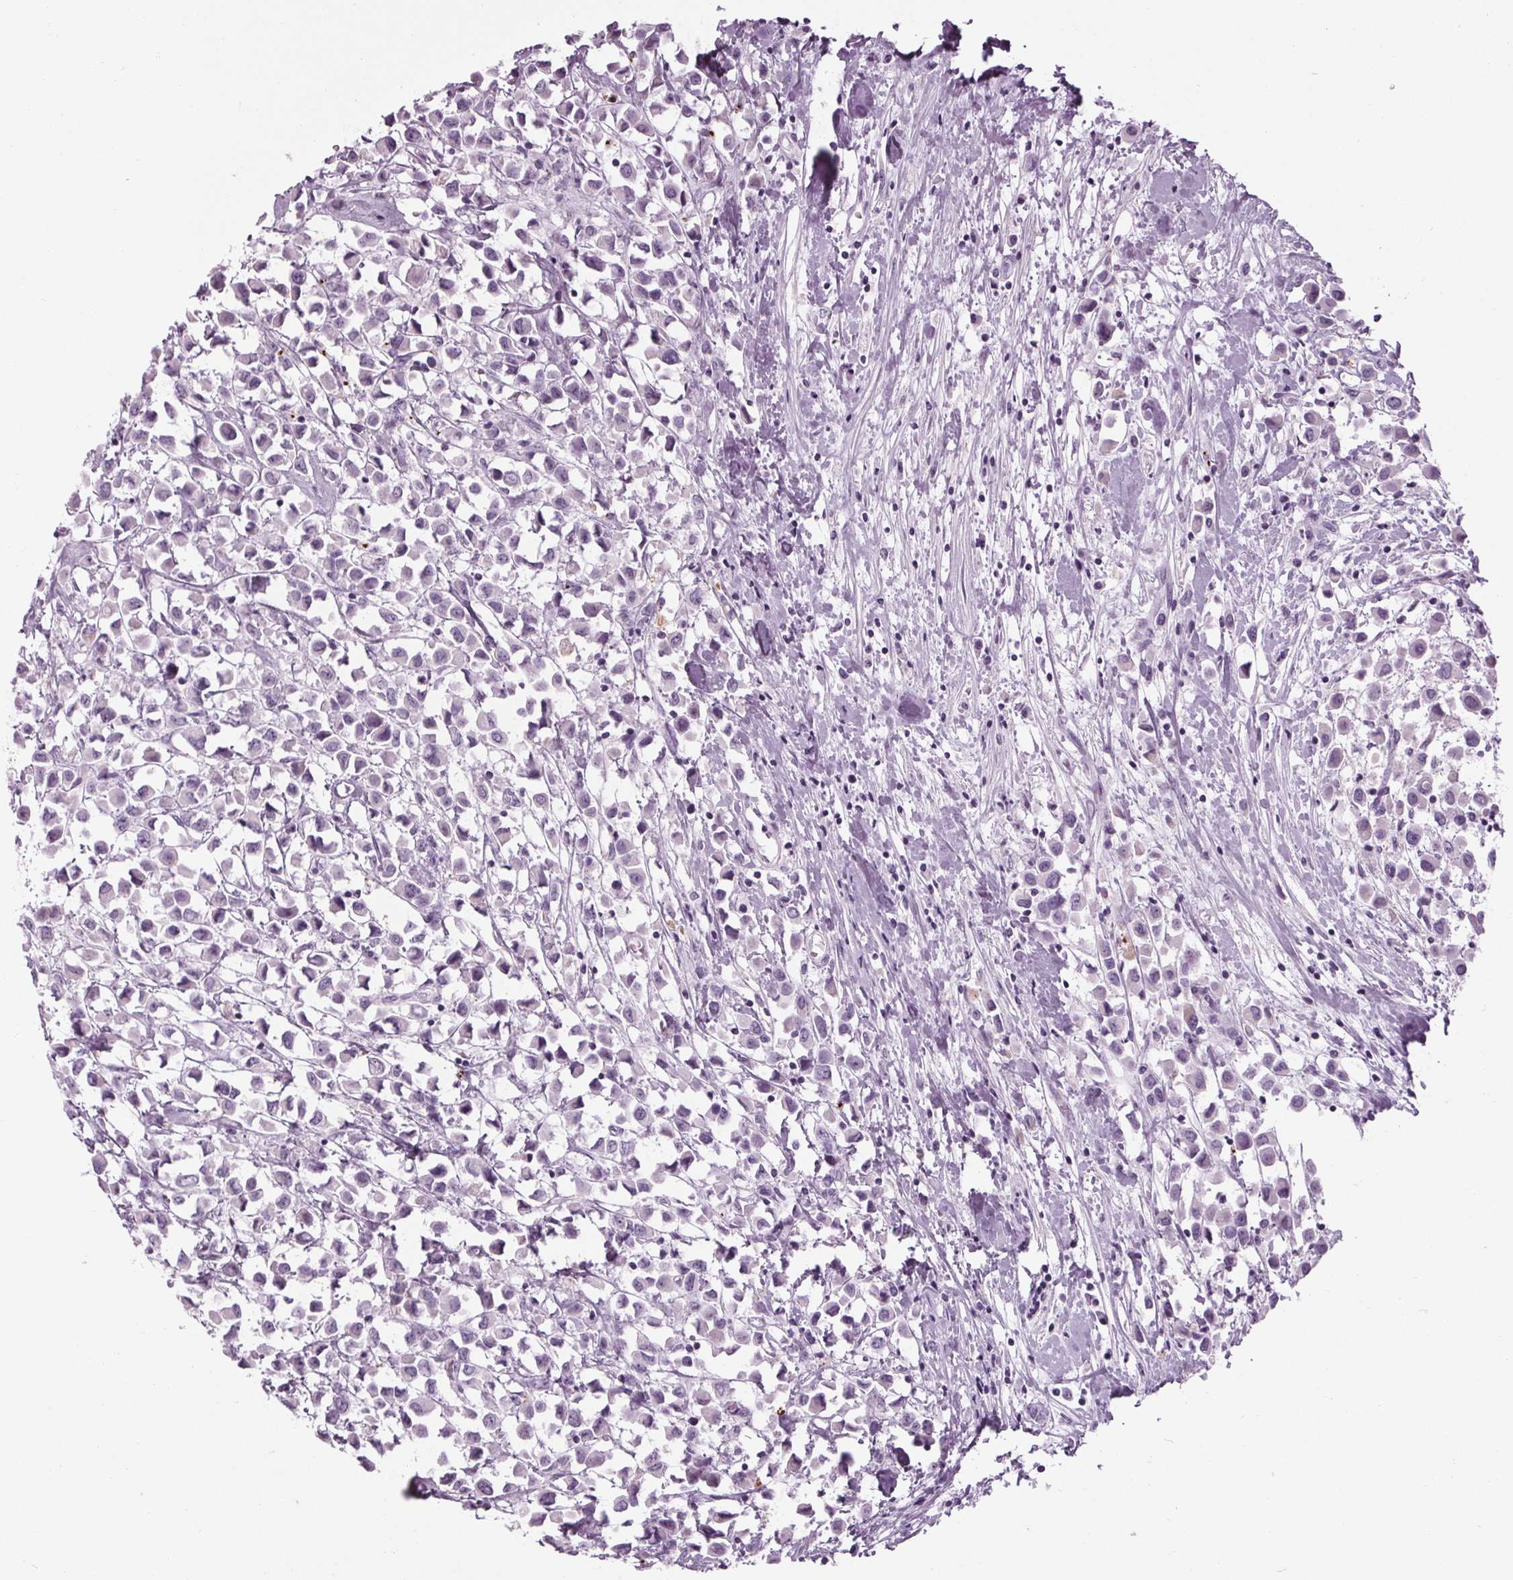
{"staining": {"intensity": "negative", "quantity": "none", "location": "none"}, "tissue": "breast cancer", "cell_type": "Tumor cells", "image_type": "cancer", "snomed": [{"axis": "morphology", "description": "Duct carcinoma"}, {"axis": "topography", "description": "Breast"}], "caption": "Tumor cells are negative for brown protein staining in breast intraductal carcinoma.", "gene": "CYP3A43", "patient": {"sex": "female", "age": 61}}